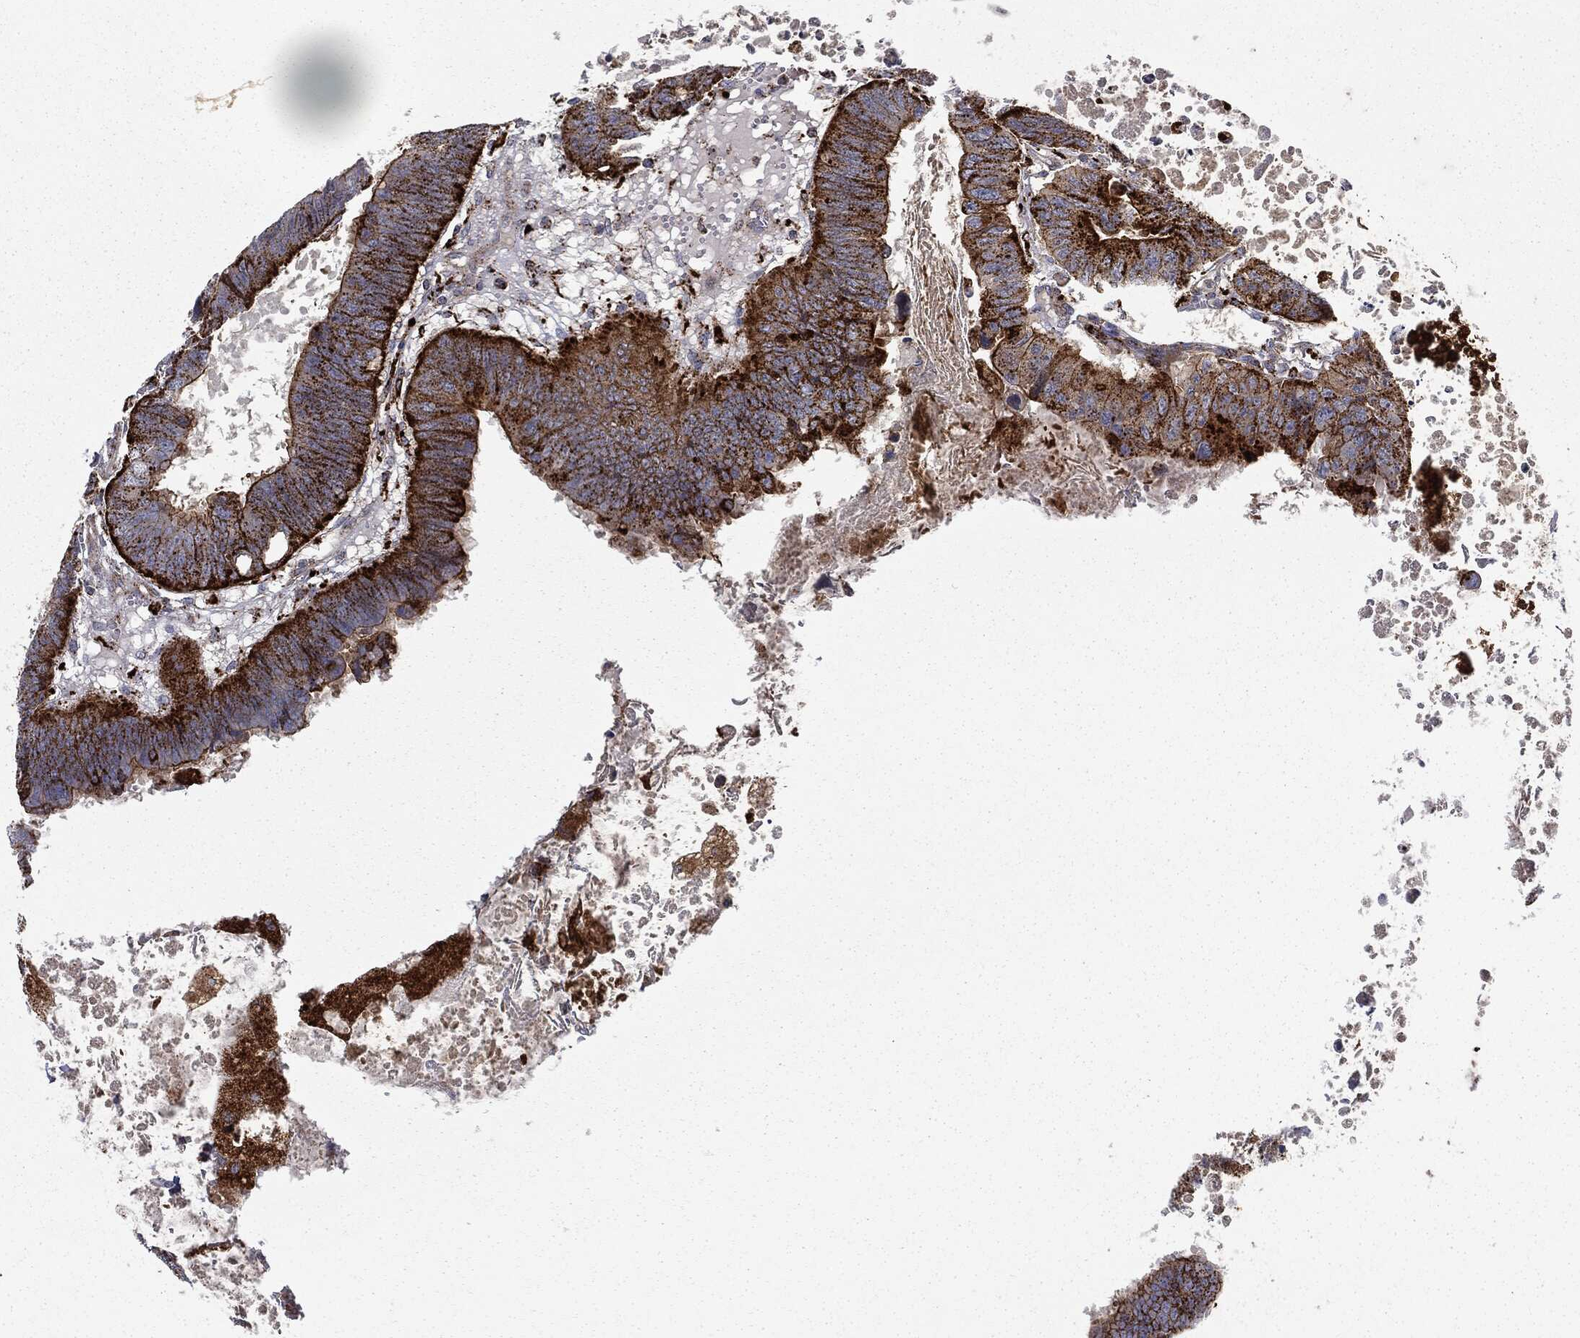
{"staining": {"intensity": "strong", "quantity": ">75%", "location": "cytoplasmic/membranous"}, "tissue": "colorectal cancer", "cell_type": "Tumor cells", "image_type": "cancer", "snomed": [{"axis": "morphology", "description": "Adenocarcinoma, NOS"}, {"axis": "topography", "description": "Colon"}], "caption": "The histopathology image displays immunohistochemical staining of colorectal cancer (adenocarcinoma). There is strong cytoplasmic/membranous expression is seen in about >75% of tumor cells.", "gene": "CTSA", "patient": {"sex": "male", "age": 62}}